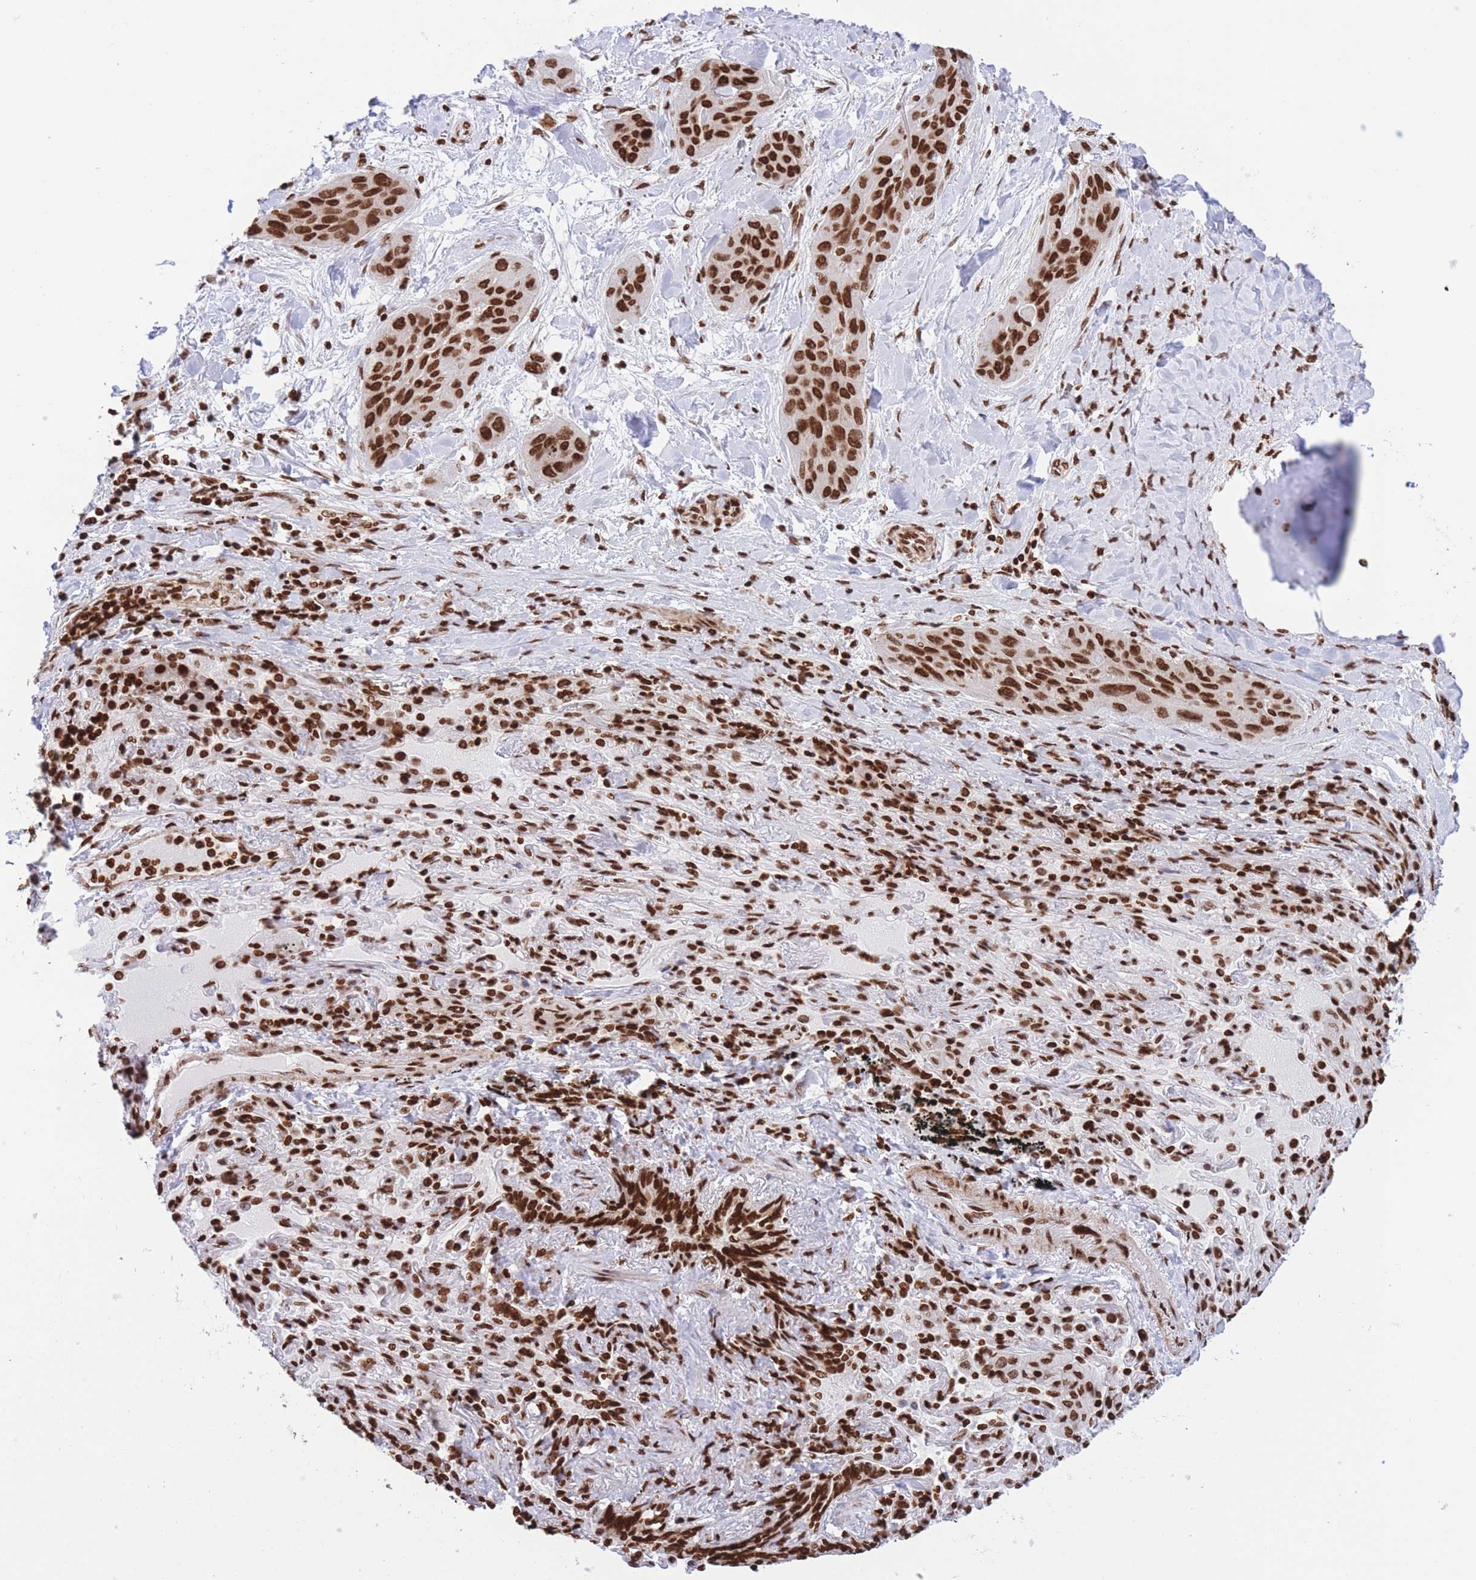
{"staining": {"intensity": "strong", "quantity": ">75%", "location": "nuclear"}, "tissue": "lung cancer", "cell_type": "Tumor cells", "image_type": "cancer", "snomed": [{"axis": "morphology", "description": "Squamous cell carcinoma, NOS"}, {"axis": "topography", "description": "Lung"}], "caption": "Protein analysis of lung squamous cell carcinoma tissue exhibits strong nuclear positivity in approximately >75% of tumor cells.", "gene": "H2BC11", "patient": {"sex": "female", "age": 70}}